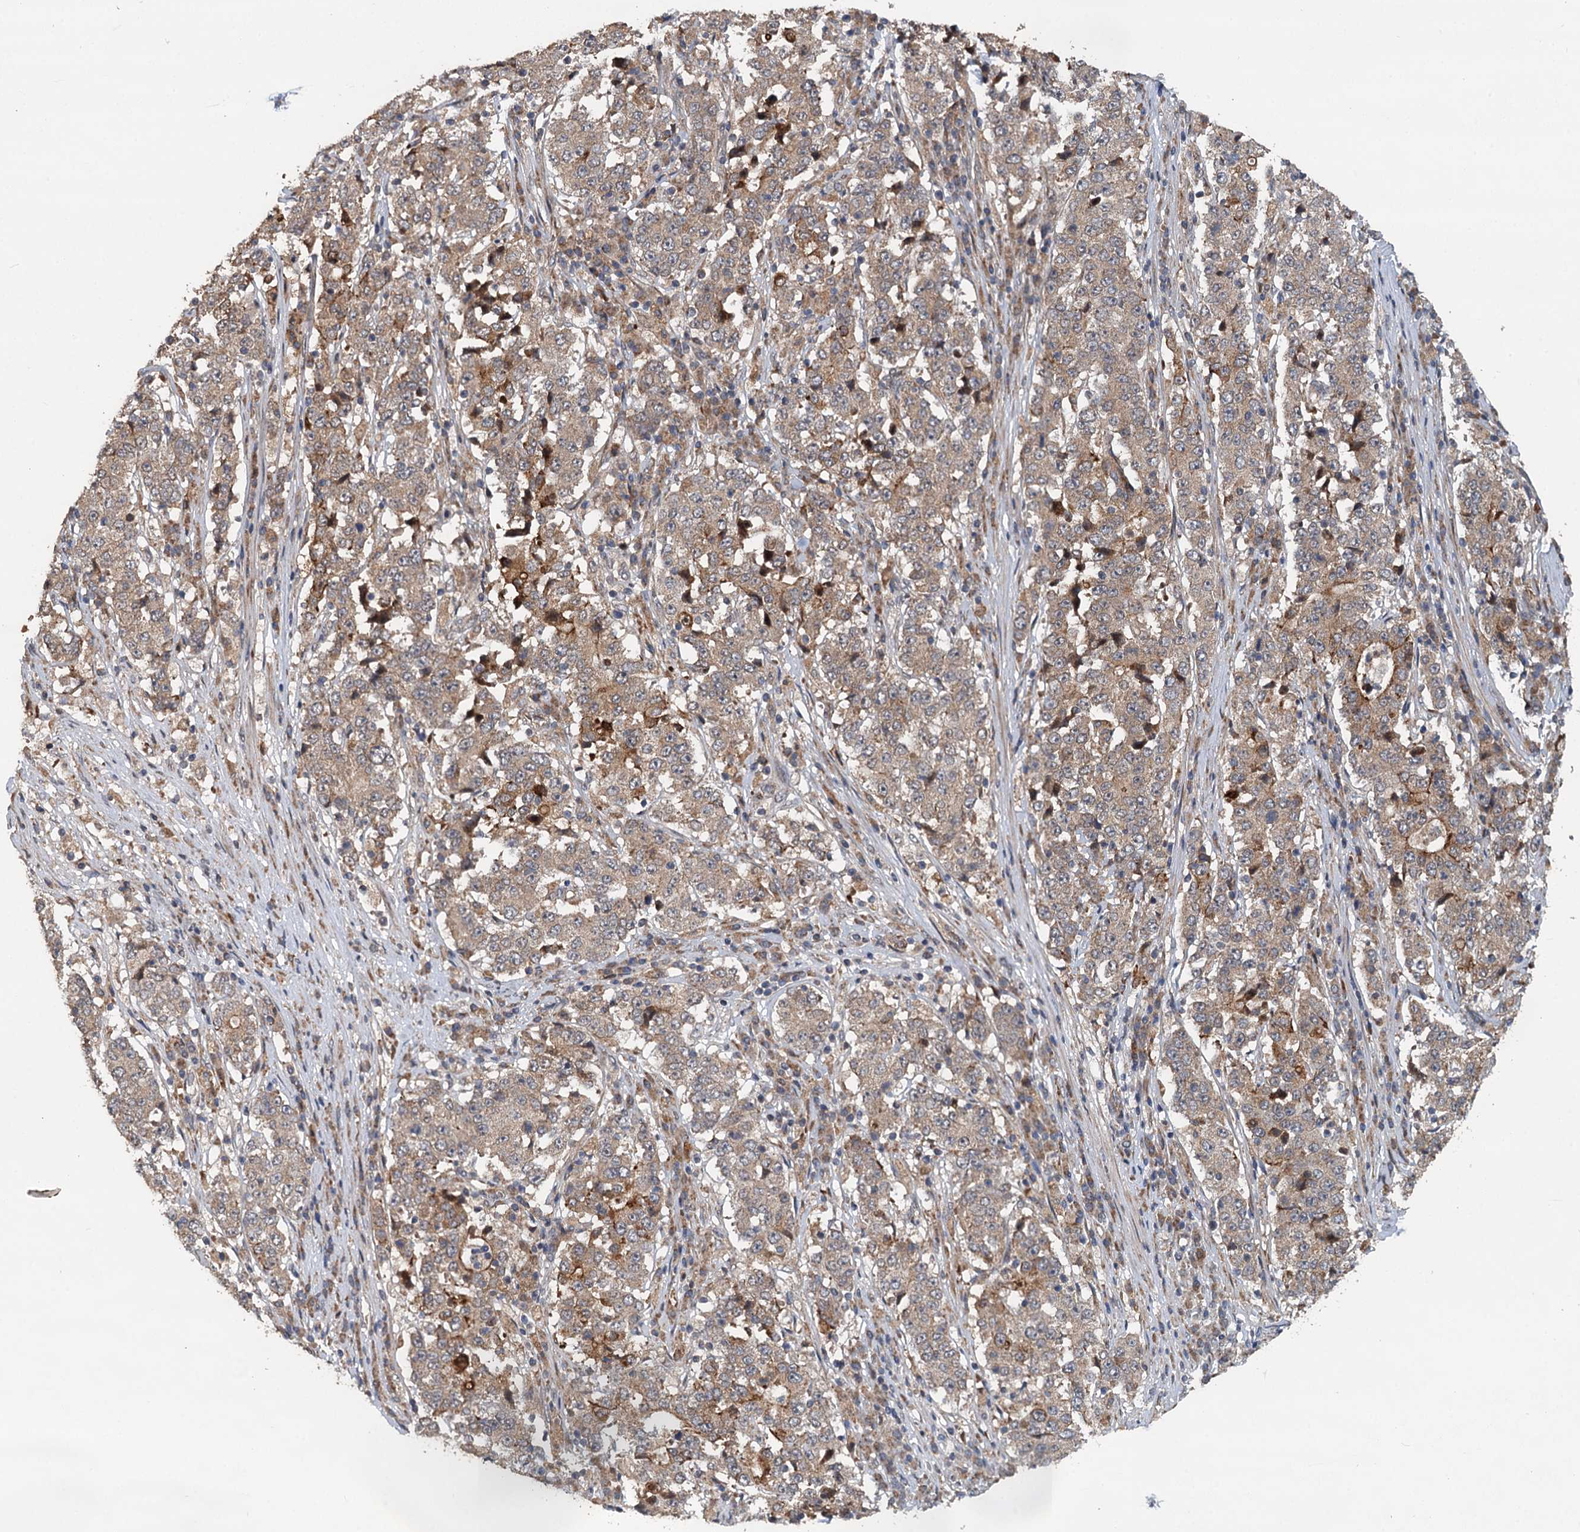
{"staining": {"intensity": "weak", "quantity": ">75%", "location": "cytoplasmic/membranous"}, "tissue": "stomach cancer", "cell_type": "Tumor cells", "image_type": "cancer", "snomed": [{"axis": "morphology", "description": "Adenocarcinoma, NOS"}, {"axis": "topography", "description": "Stomach"}], "caption": "DAB (3,3'-diaminobenzidine) immunohistochemical staining of stomach cancer (adenocarcinoma) reveals weak cytoplasmic/membranous protein staining in approximately >75% of tumor cells.", "gene": "LRRK2", "patient": {"sex": "male", "age": 59}}